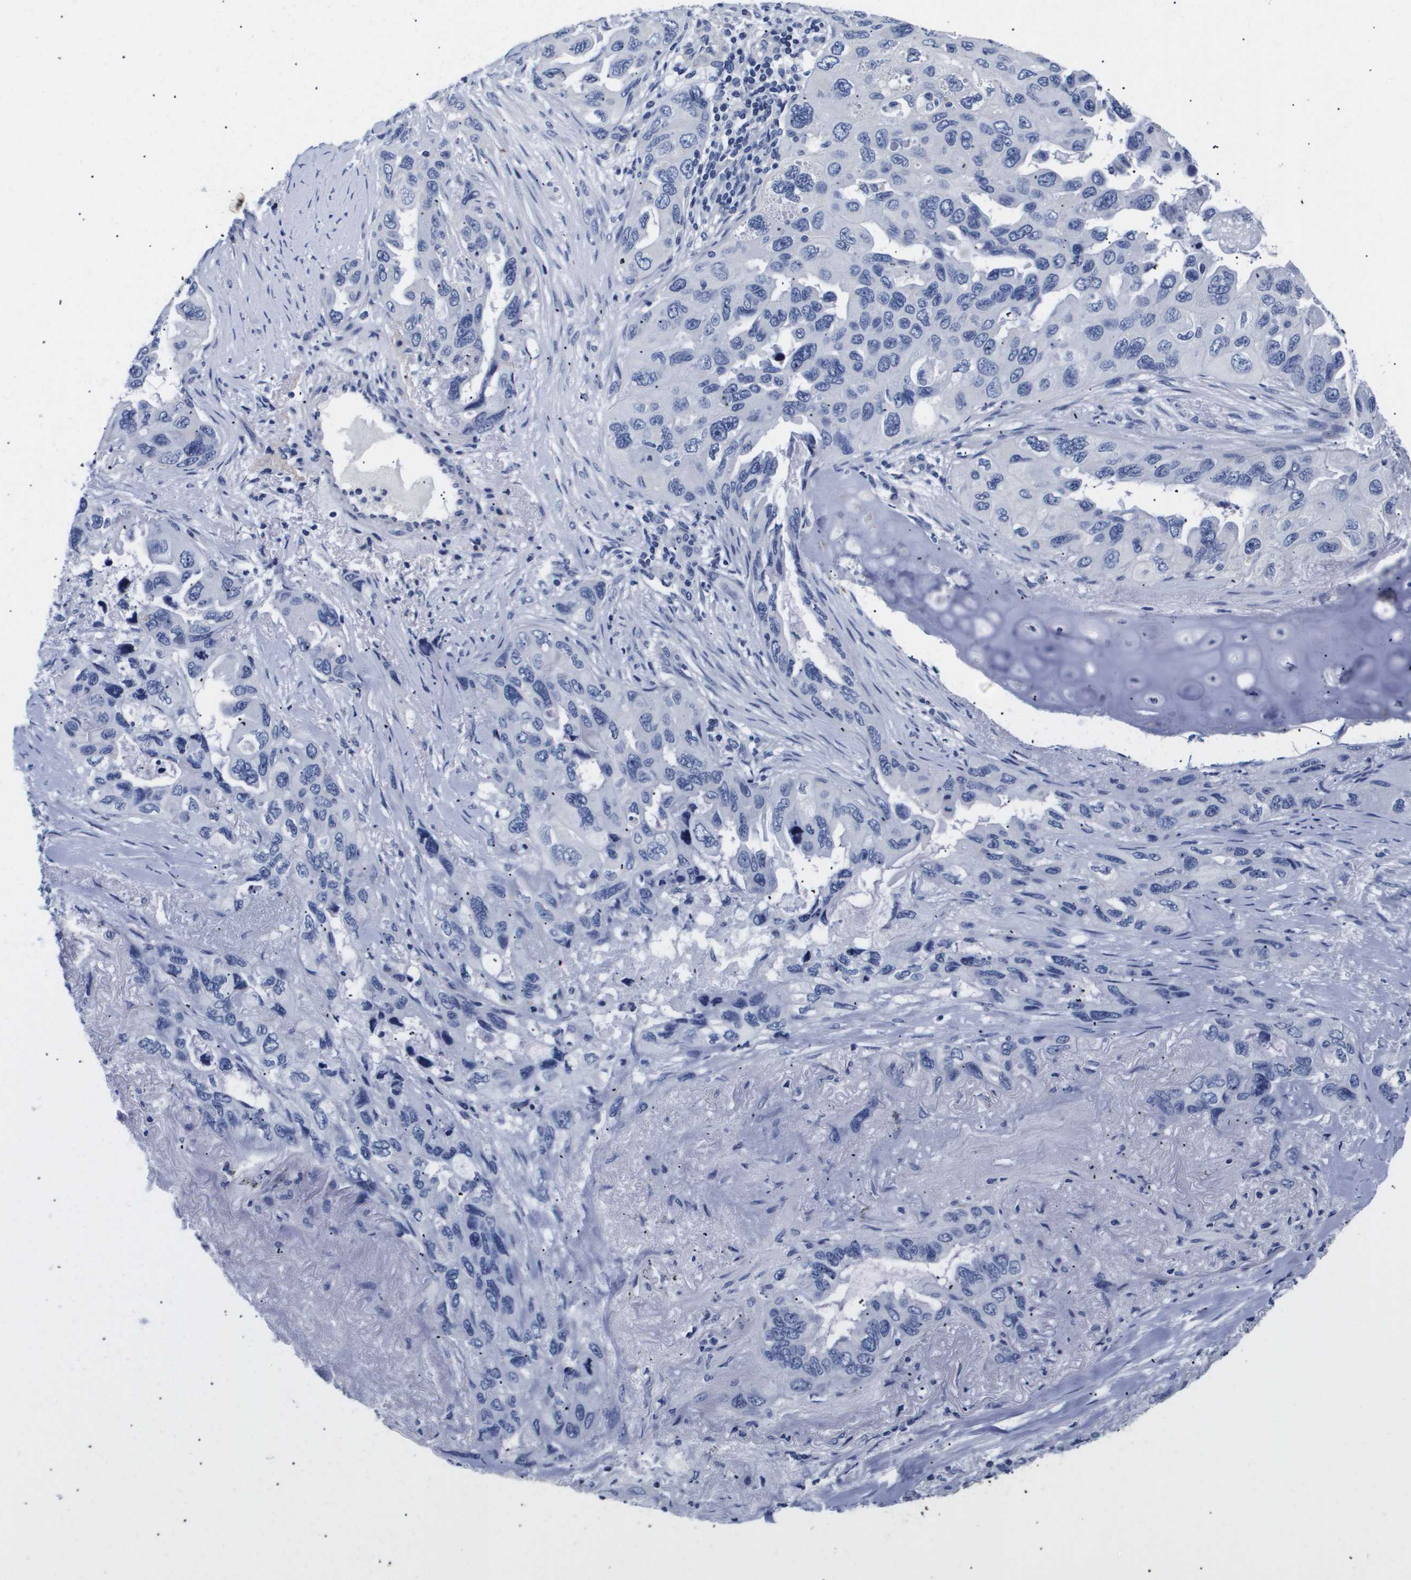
{"staining": {"intensity": "negative", "quantity": "none", "location": "none"}, "tissue": "lung cancer", "cell_type": "Tumor cells", "image_type": "cancer", "snomed": [{"axis": "morphology", "description": "Squamous cell carcinoma, NOS"}, {"axis": "topography", "description": "Lung"}], "caption": "The image exhibits no staining of tumor cells in squamous cell carcinoma (lung). (Brightfield microscopy of DAB (3,3'-diaminobenzidine) immunohistochemistry (IHC) at high magnification).", "gene": "ATP6V0A4", "patient": {"sex": "female", "age": 73}}